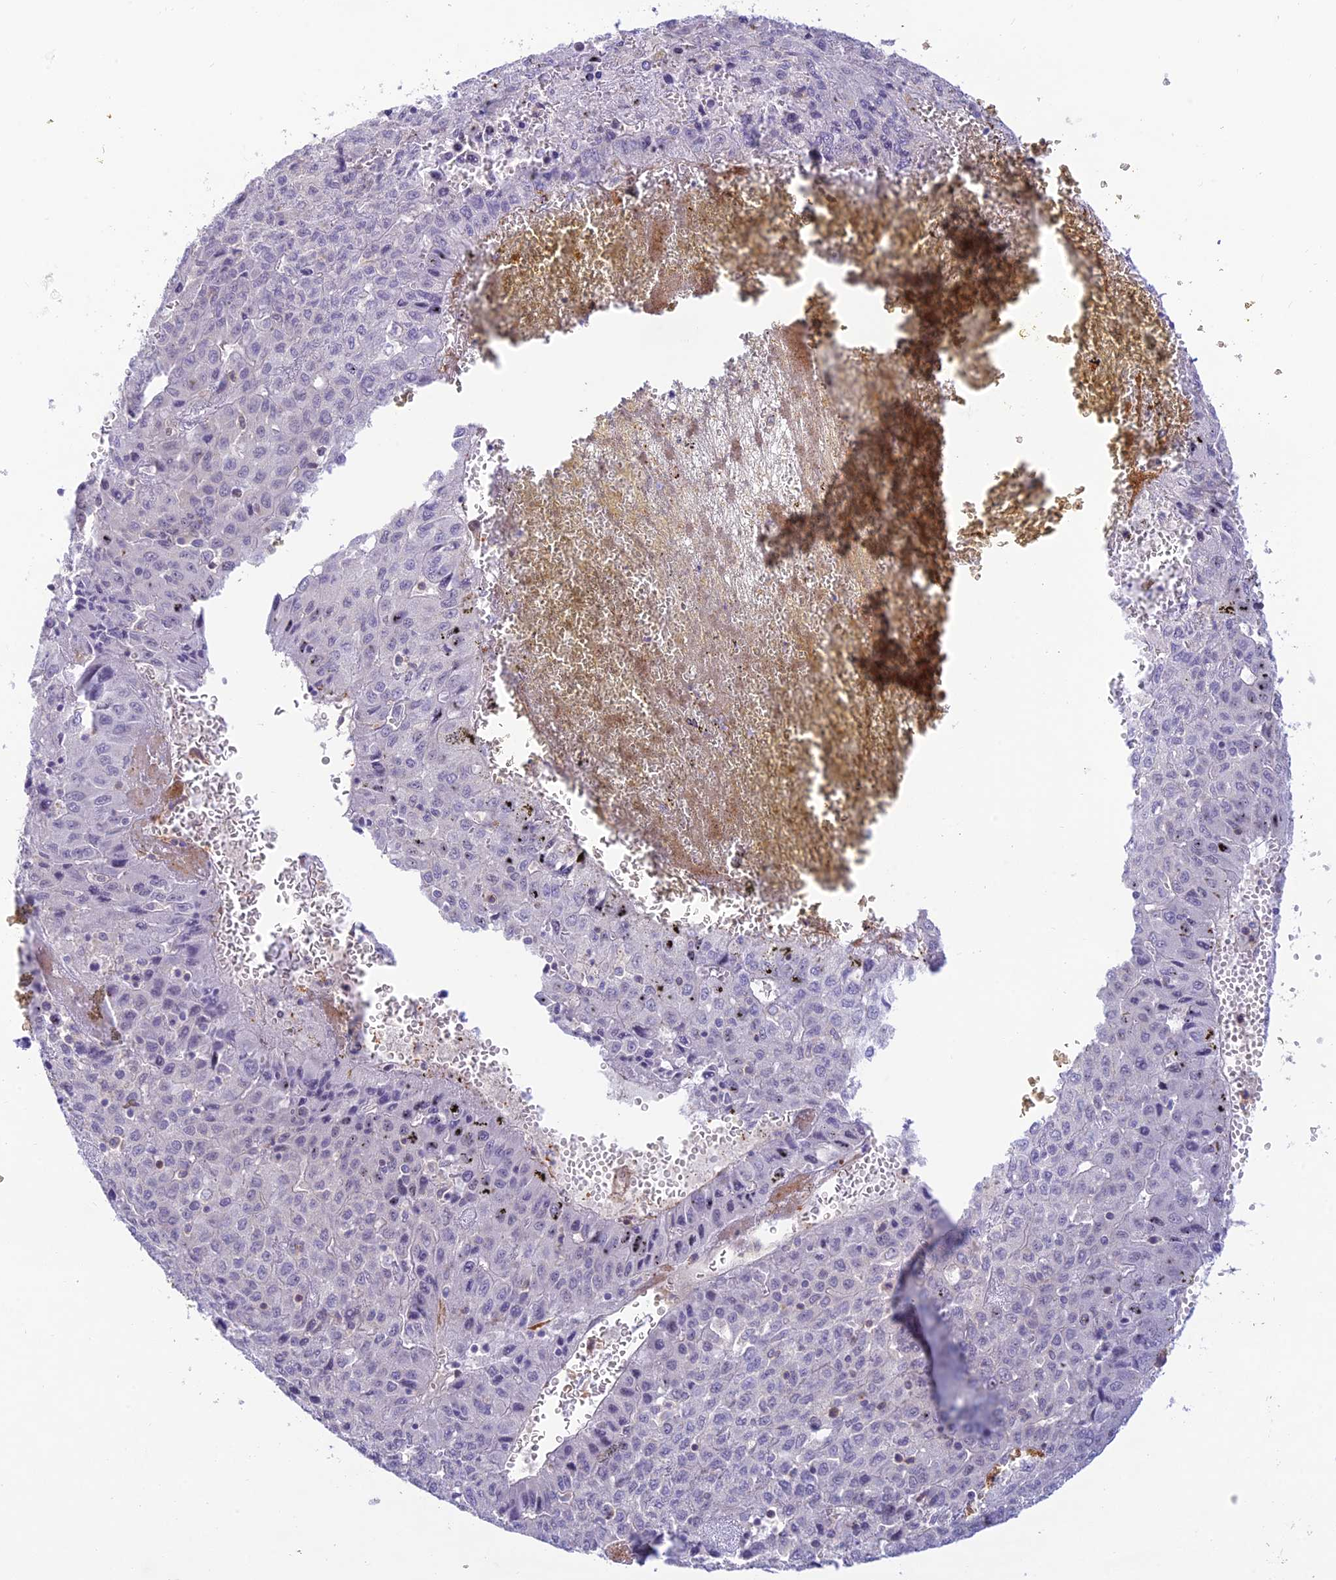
{"staining": {"intensity": "negative", "quantity": "none", "location": "none"}, "tissue": "liver cancer", "cell_type": "Tumor cells", "image_type": "cancer", "snomed": [{"axis": "morphology", "description": "Carcinoma, Hepatocellular, NOS"}, {"axis": "topography", "description": "Liver"}], "caption": "IHC histopathology image of neoplastic tissue: liver hepatocellular carcinoma stained with DAB exhibits no significant protein positivity in tumor cells.", "gene": "FBXW4", "patient": {"sex": "female", "age": 53}}